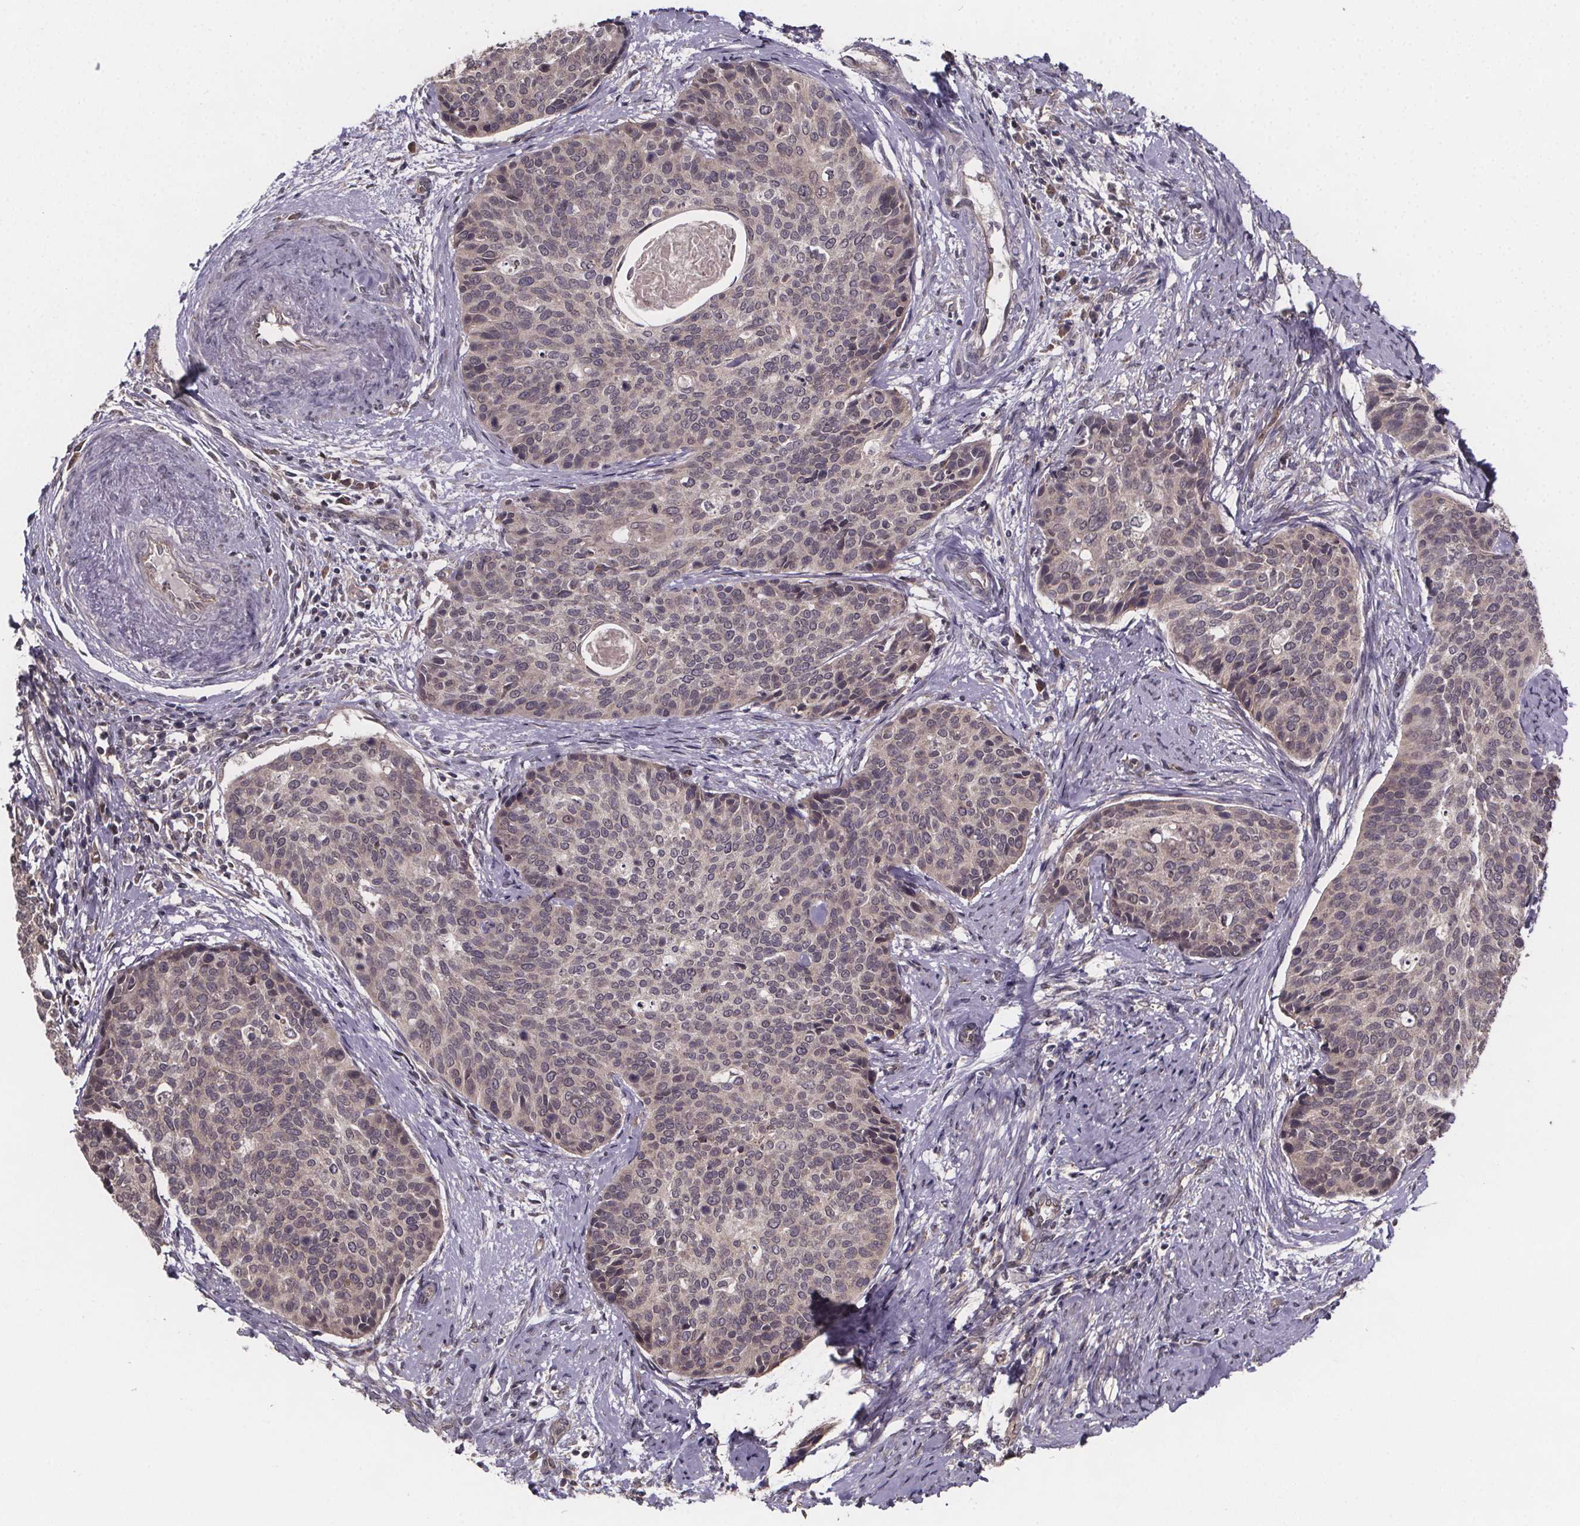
{"staining": {"intensity": "weak", "quantity": "25%-75%", "location": "cytoplasmic/membranous"}, "tissue": "cervical cancer", "cell_type": "Tumor cells", "image_type": "cancer", "snomed": [{"axis": "morphology", "description": "Squamous cell carcinoma, NOS"}, {"axis": "topography", "description": "Cervix"}], "caption": "Immunohistochemical staining of cervical cancer shows low levels of weak cytoplasmic/membranous protein positivity in about 25%-75% of tumor cells. The staining was performed using DAB, with brown indicating positive protein expression. Nuclei are stained blue with hematoxylin.", "gene": "SAT1", "patient": {"sex": "female", "age": 69}}